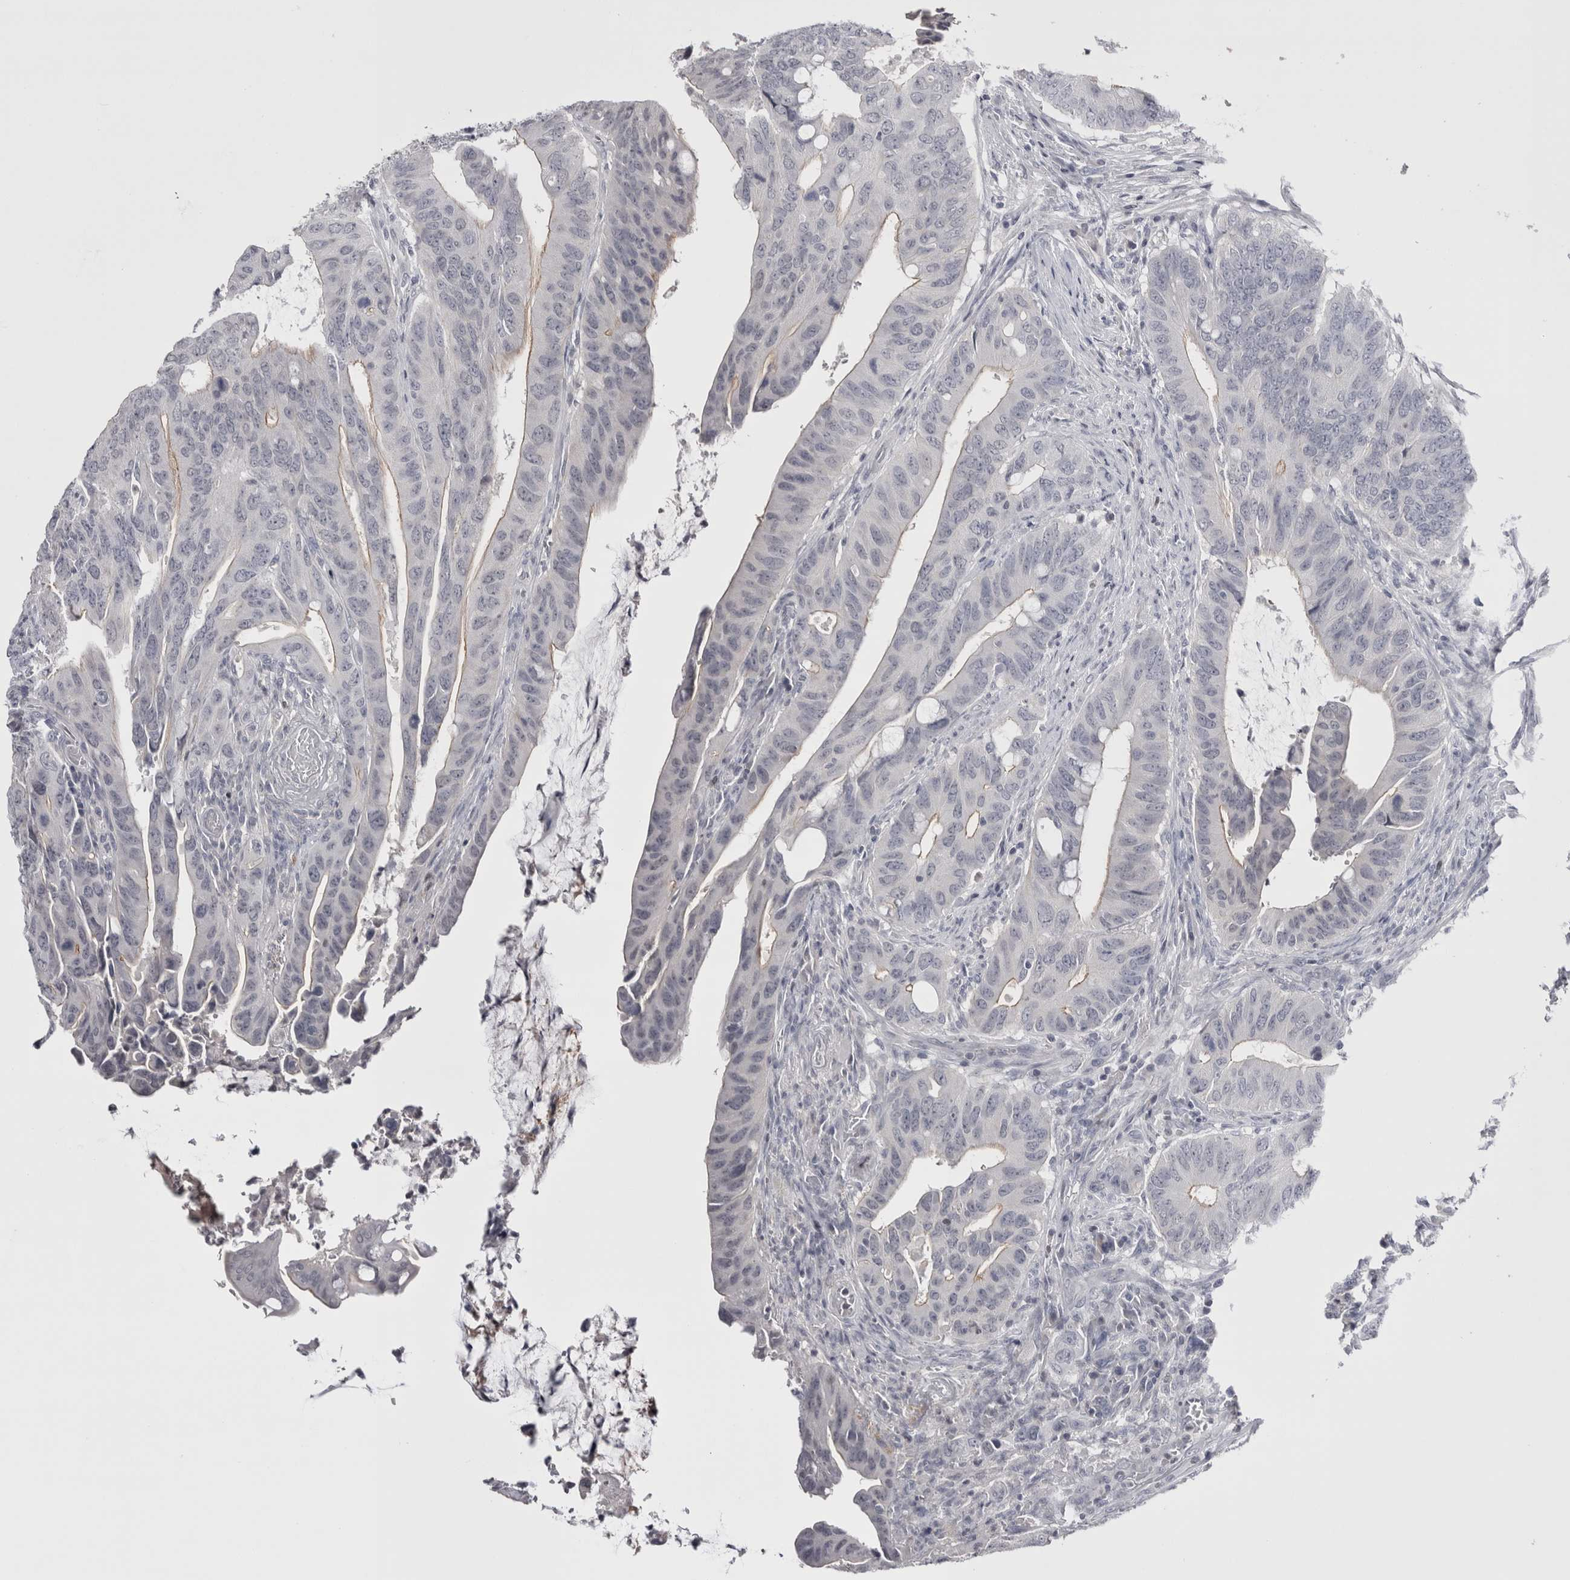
{"staining": {"intensity": "negative", "quantity": "none", "location": "none"}, "tissue": "colorectal cancer", "cell_type": "Tumor cells", "image_type": "cancer", "snomed": [{"axis": "morphology", "description": "Adenocarcinoma, NOS"}, {"axis": "topography", "description": "Colon"}], "caption": "Adenocarcinoma (colorectal) stained for a protein using immunohistochemistry (IHC) demonstrates no positivity tumor cells.", "gene": "FNDC8", "patient": {"sex": "male", "age": 71}}